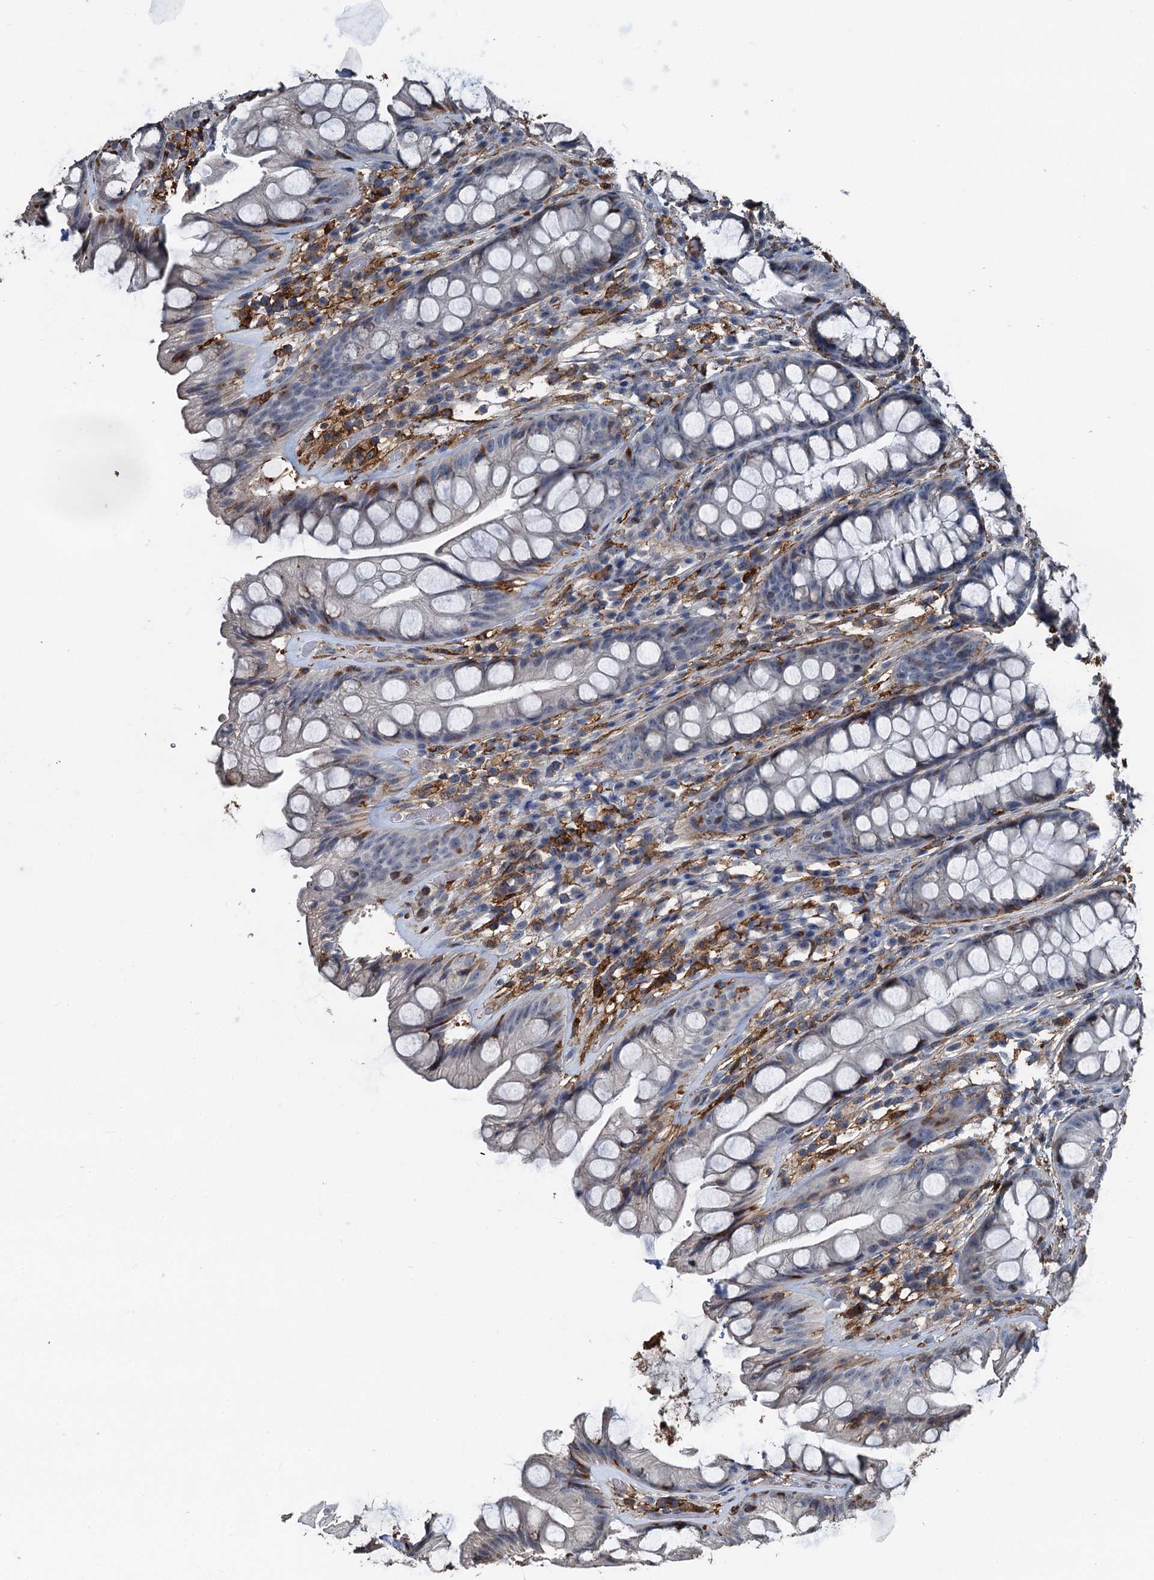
{"staining": {"intensity": "negative", "quantity": "none", "location": "none"}, "tissue": "rectum", "cell_type": "Glandular cells", "image_type": "normal", "snomed": [{"axis": "morphology", "description": "Normal tissue, NOS"}, {"axis": "topography", "description": "Rectum"}], "caption": "This is an immunohistochemistry histopathology image of normal rectum. There is no positivity in glandular cells.", "gene": "PLEKHO2", "patient": {"sex": "male", "age": 74}}